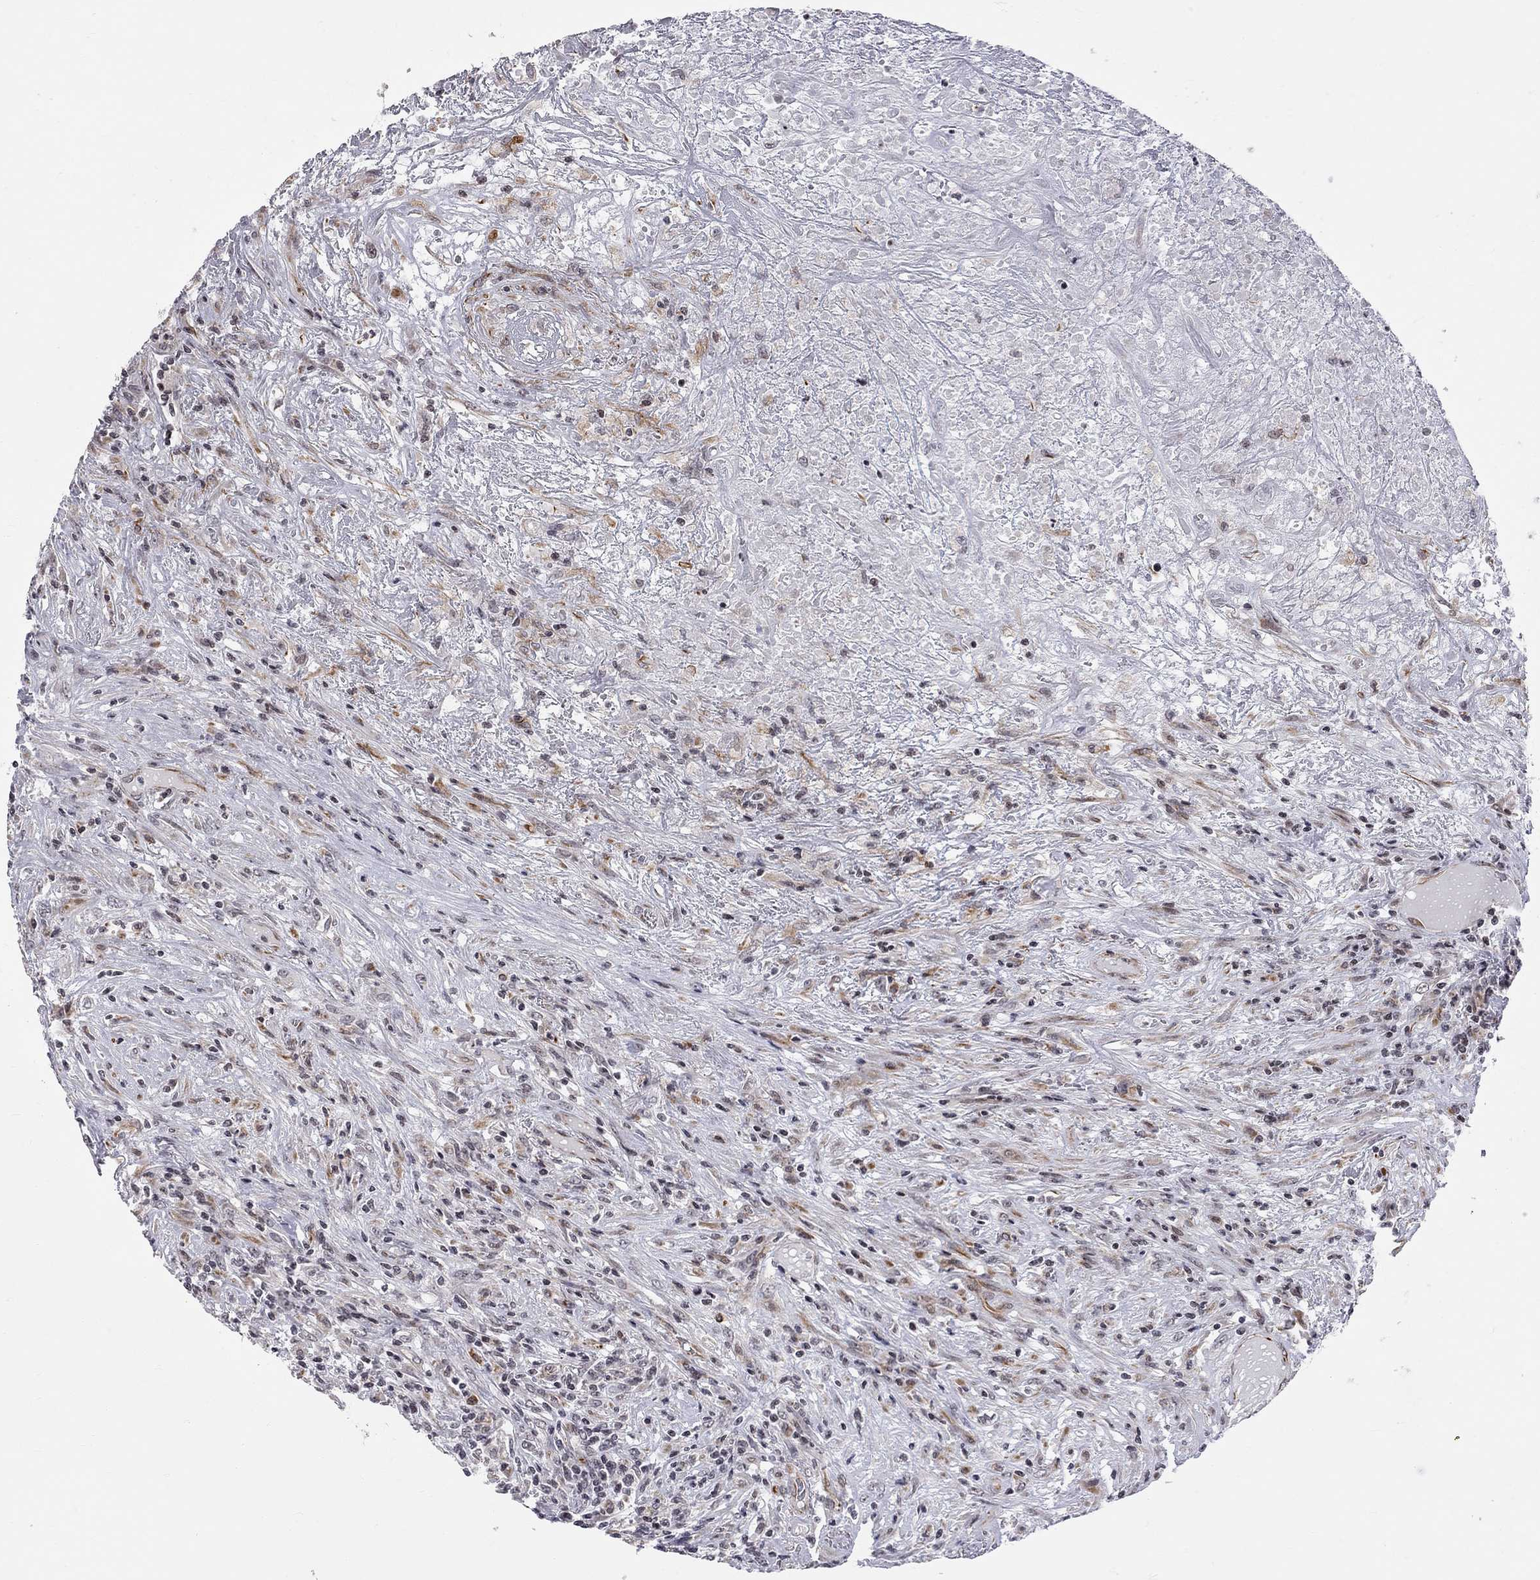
{"staining": {"intensity": "negative", "quantity": "none", "location": "none"}, "tissue": "lymphoma", "cell_type": "Tumor cells", "image_type": "cancer", "snomed": [{"axis": "morphology", "description": "Malignant lymphoma, non-Hodgkin's type, High grade"}, {"axis": "topography", "description": "Lung"}], "caption": "Immunohistochemistry of malignant lymphoma, non-Hodgkin's type (high-grade) shows no positivity in tumor cells.", "gene": "MTNR1B", "patient": {"sex": "male", "age": 79}}